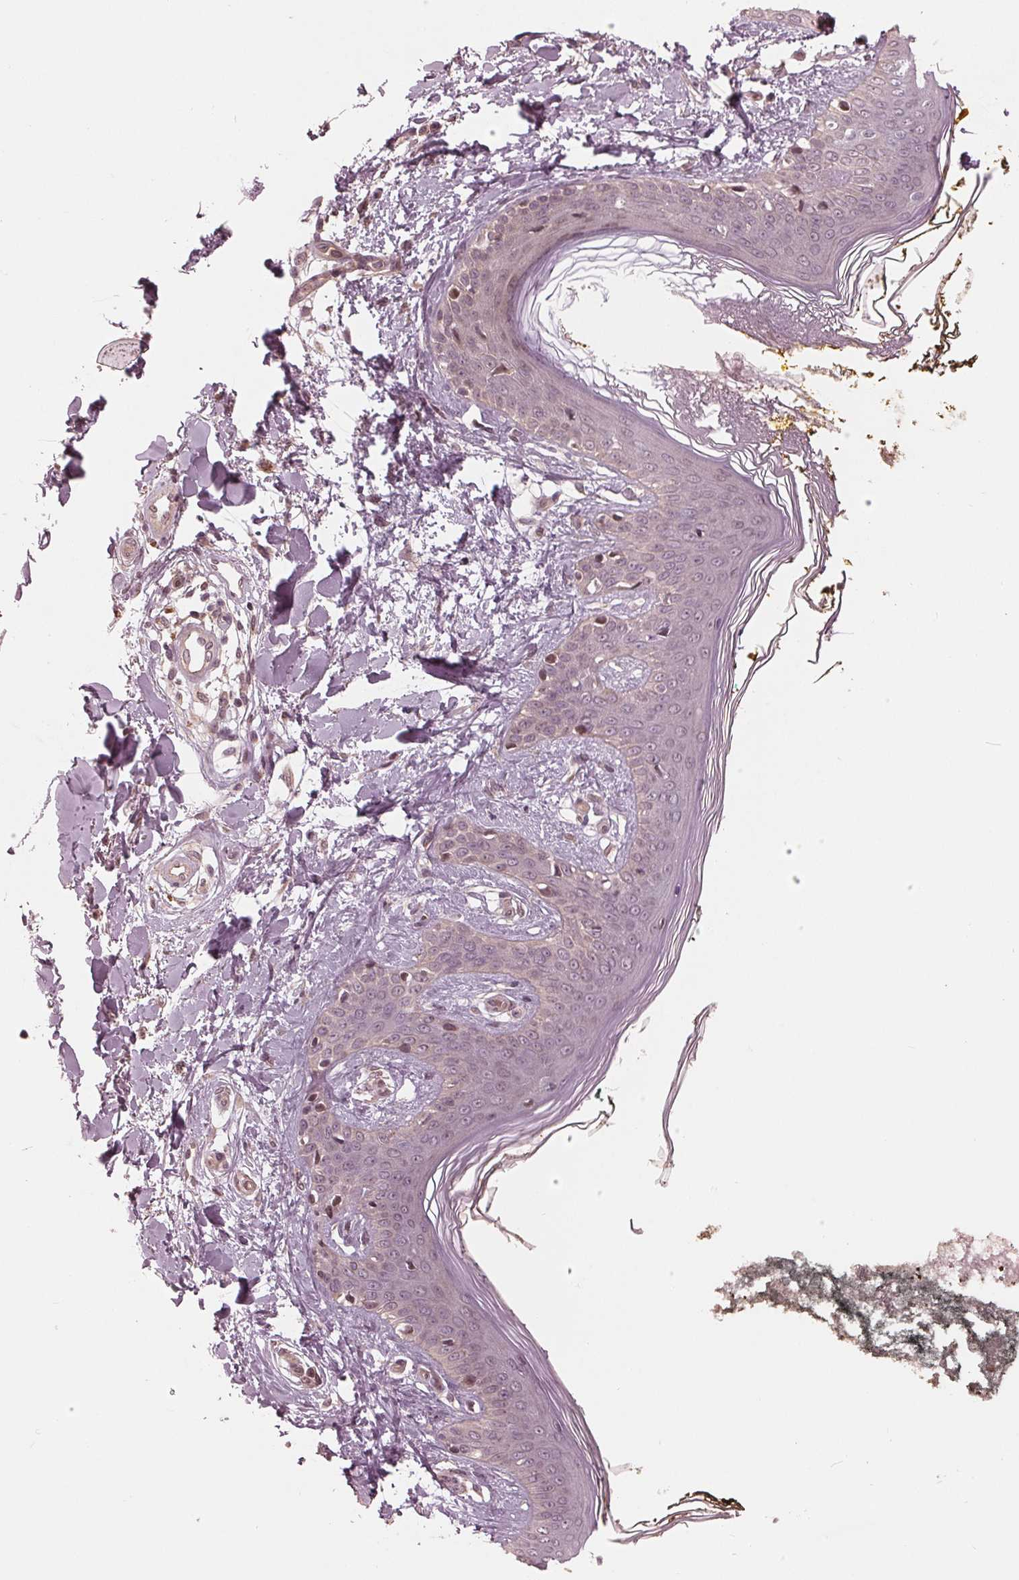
{"staining": {"intensity": "moderate", "quantity": "<25%", "location": "nuclear"}, "tissue": "skin", "cell_type": "Fibroblasts", "image_type": "normal", "snomed": [{"axis": "morphology", "description": "Normal tissue, NOS"}, {"axis": "topography", "description": "Skin"}], "caption": "Immunohistochemistry of benign skin demonstrates low levels of moderate nuclear expression in about <25% of fibroblasts.", "gene": "ZNF471", "patient": {"sex": "female", "age": 34}}